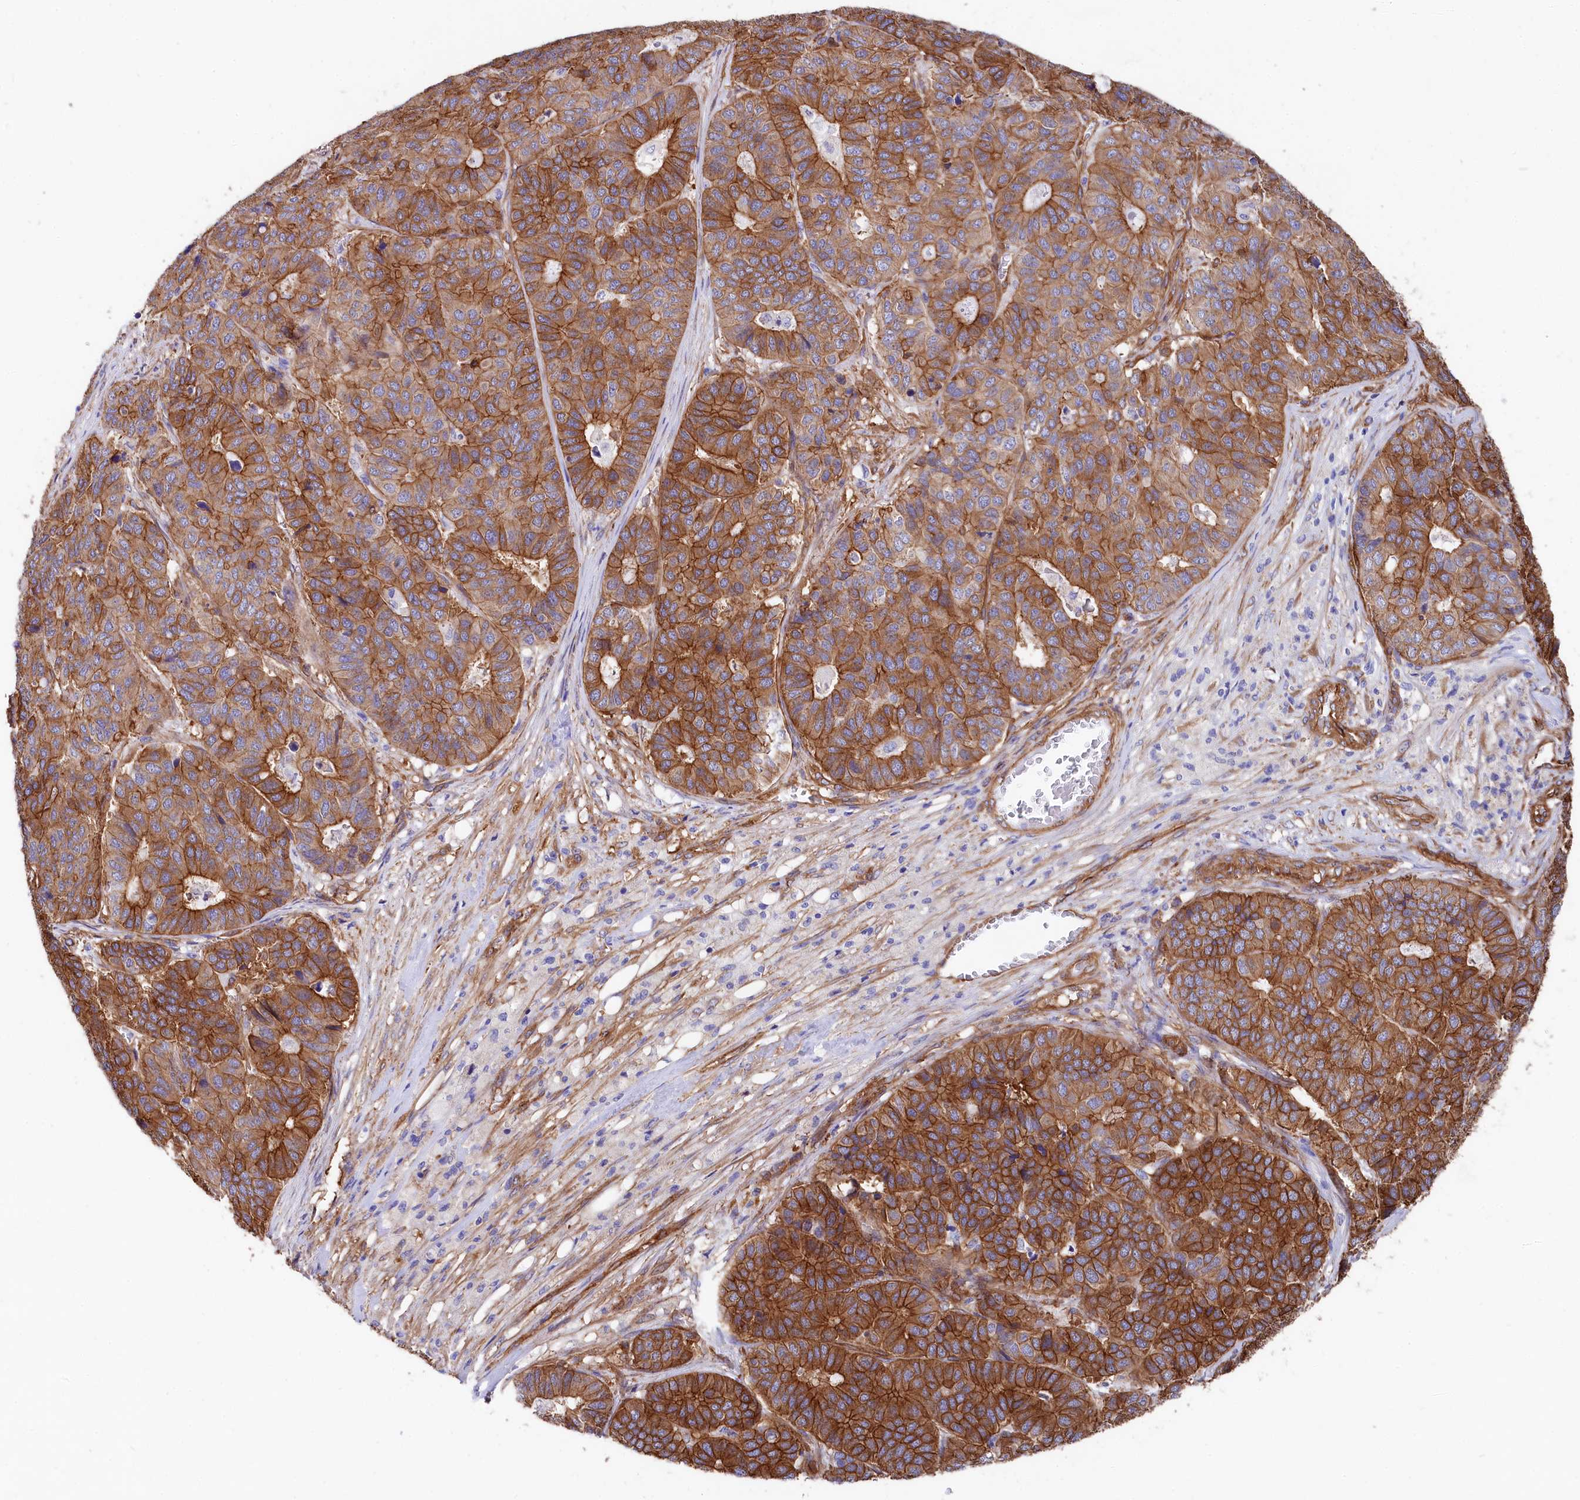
{"staining": {"intensity": "strong", "quantity": ">75%", "location": "cytoplasmic/membranous"}, "tissue": "pancreatic cancer", "cell_type": "Tumor cells", "image_type": "cancer", "snomed": [{"axis": "morphology", "description": "Adenocarcinoma, NOS"}, {"axis": "topography", "description": "Pancreas"}], "caption": "Tumor cells demonstrate high levels of strong cytoplasmic/membranous positivity in about >75% of cells in human pancreatic cancer (adenocarcinoma).", "gene": "TNKS1BP1", "patient": {"sex": "male", "age": 50}}